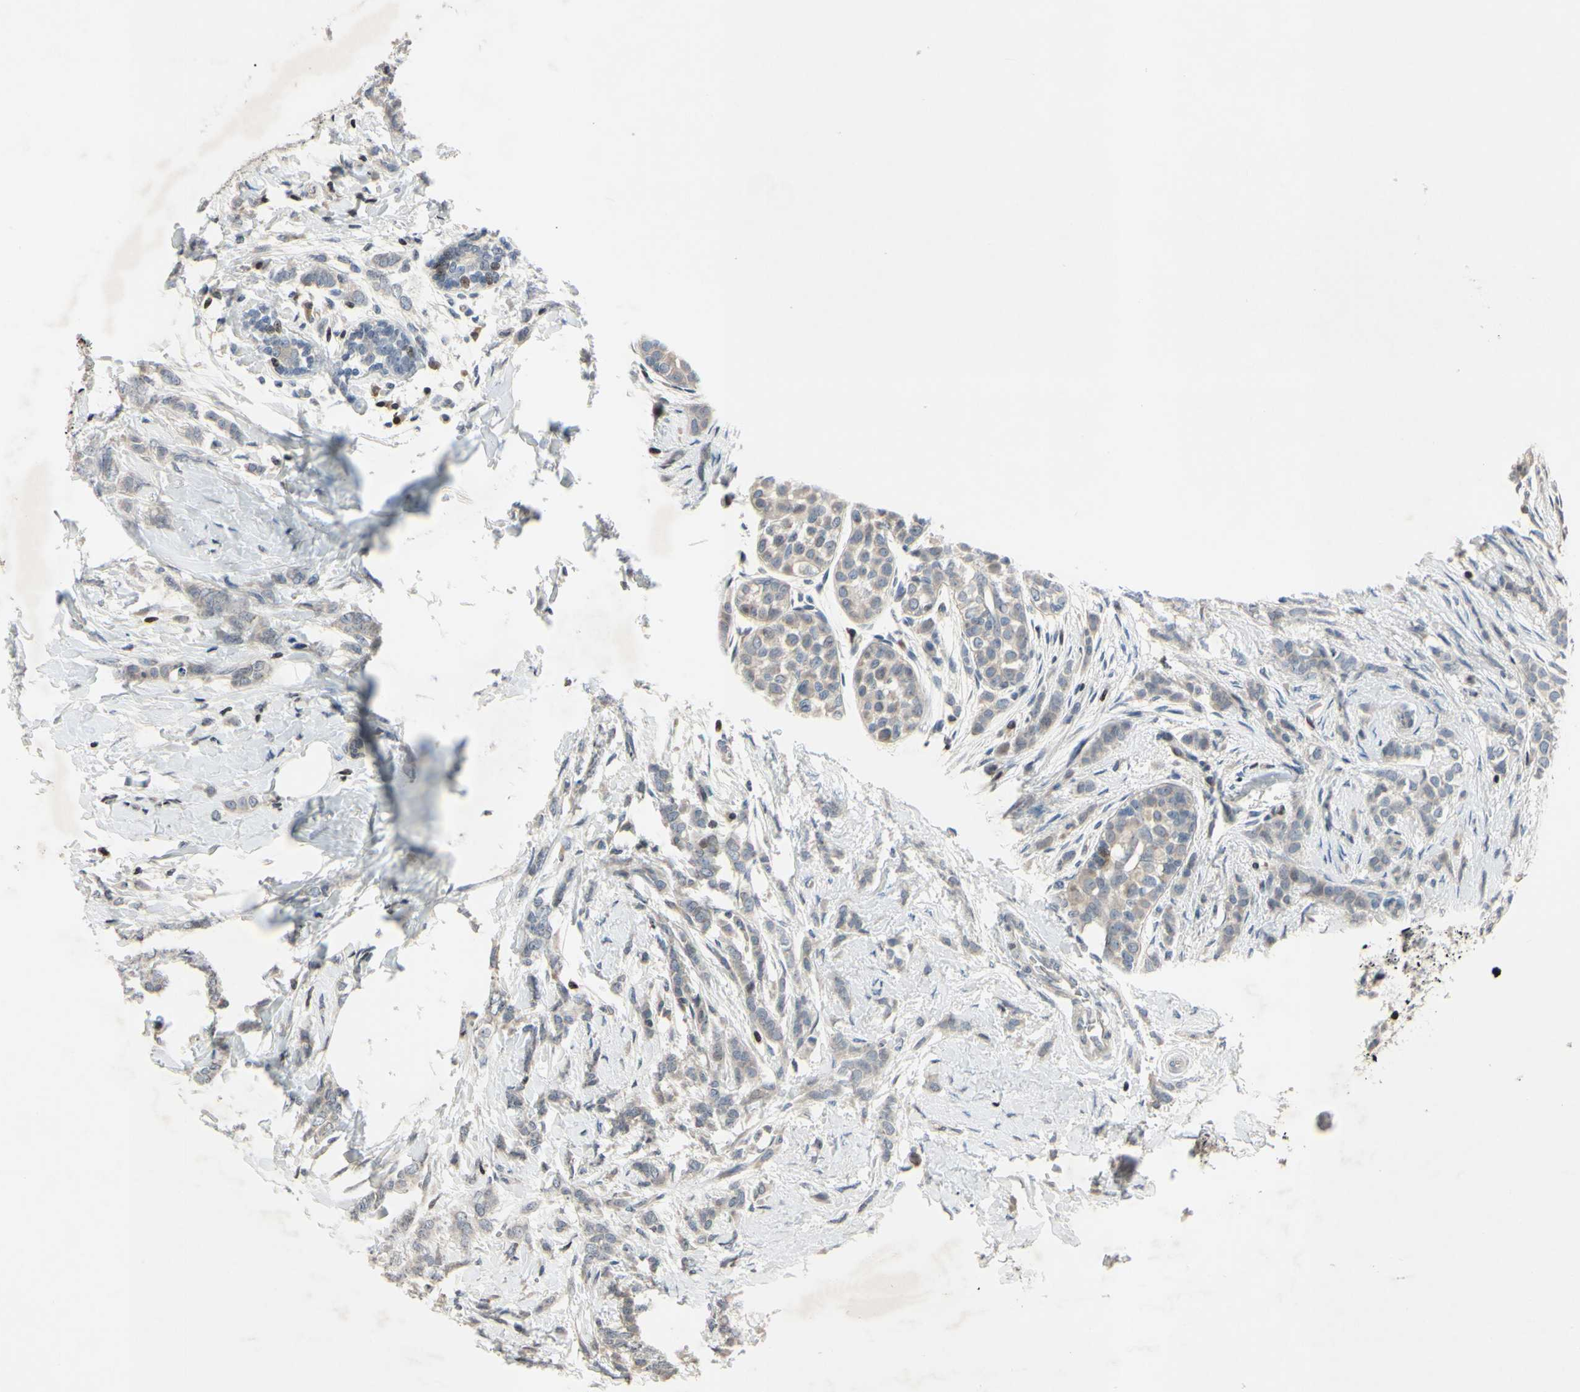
{"staining": {"intensity": "weak", "quantity": "<25%", "location": "cytoplasmic/membranous"}, "tissue": "breast cancer", "cell_type": "Tumor cells", "image_type": "cancer", "snomed": [{"axis": "morphology", "description": "Lobular carcinoma, in situ"}, {"axis": "morphology", "description": "Lobular carcinoma"}, {"axis": "topography", "description": "Breast"}], "caption": "An immunohistochemistry photomicrograph of lobular carcinoma (breast) is shown. There is no staining in tumor cells of lobular carcinoma (breast).", "gene": "ARG1", "patient": {"sex": "female", "age": 41}}